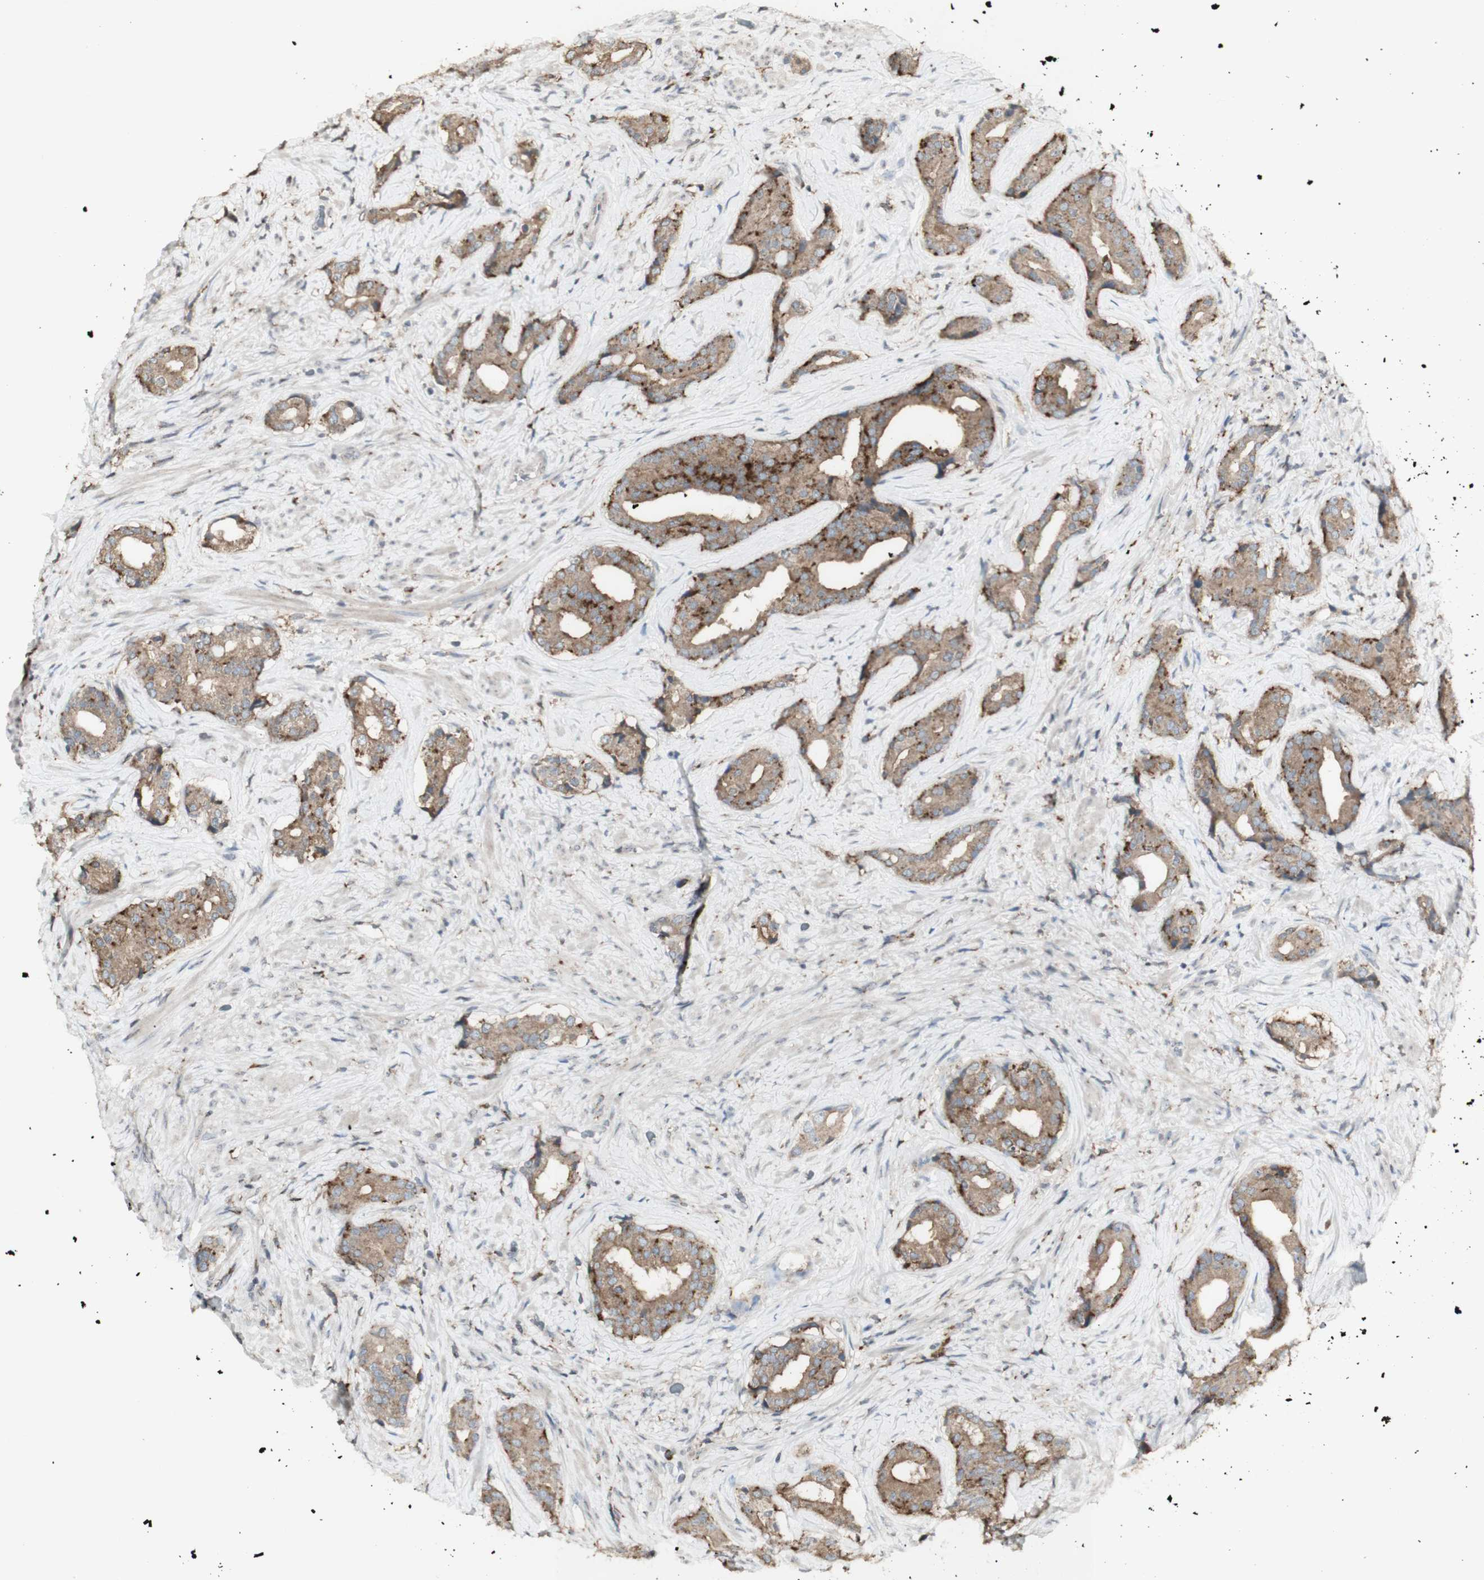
{"staining": {"intensity": "moderate", "quantity": ">75%", "location": "cytoplasmic/membranous"}, "tissue": "prostate cancer", "cell_type": "Tumor cells", "image_type": "cancer", "snomed": [{"axis": "morphology", "description": "Adenocarcinoma, High grade"}, {"axis": "topography", "description": "Prostate"}], "caption": "Immunohistochemical staining of prostate cancer displays medium levels of moderate cytoplasmic/membranous protein staining in about >75% of tumor cells.", "gene": "ATP6V1E1", "patient": {"sex": "male", "age": 71}}